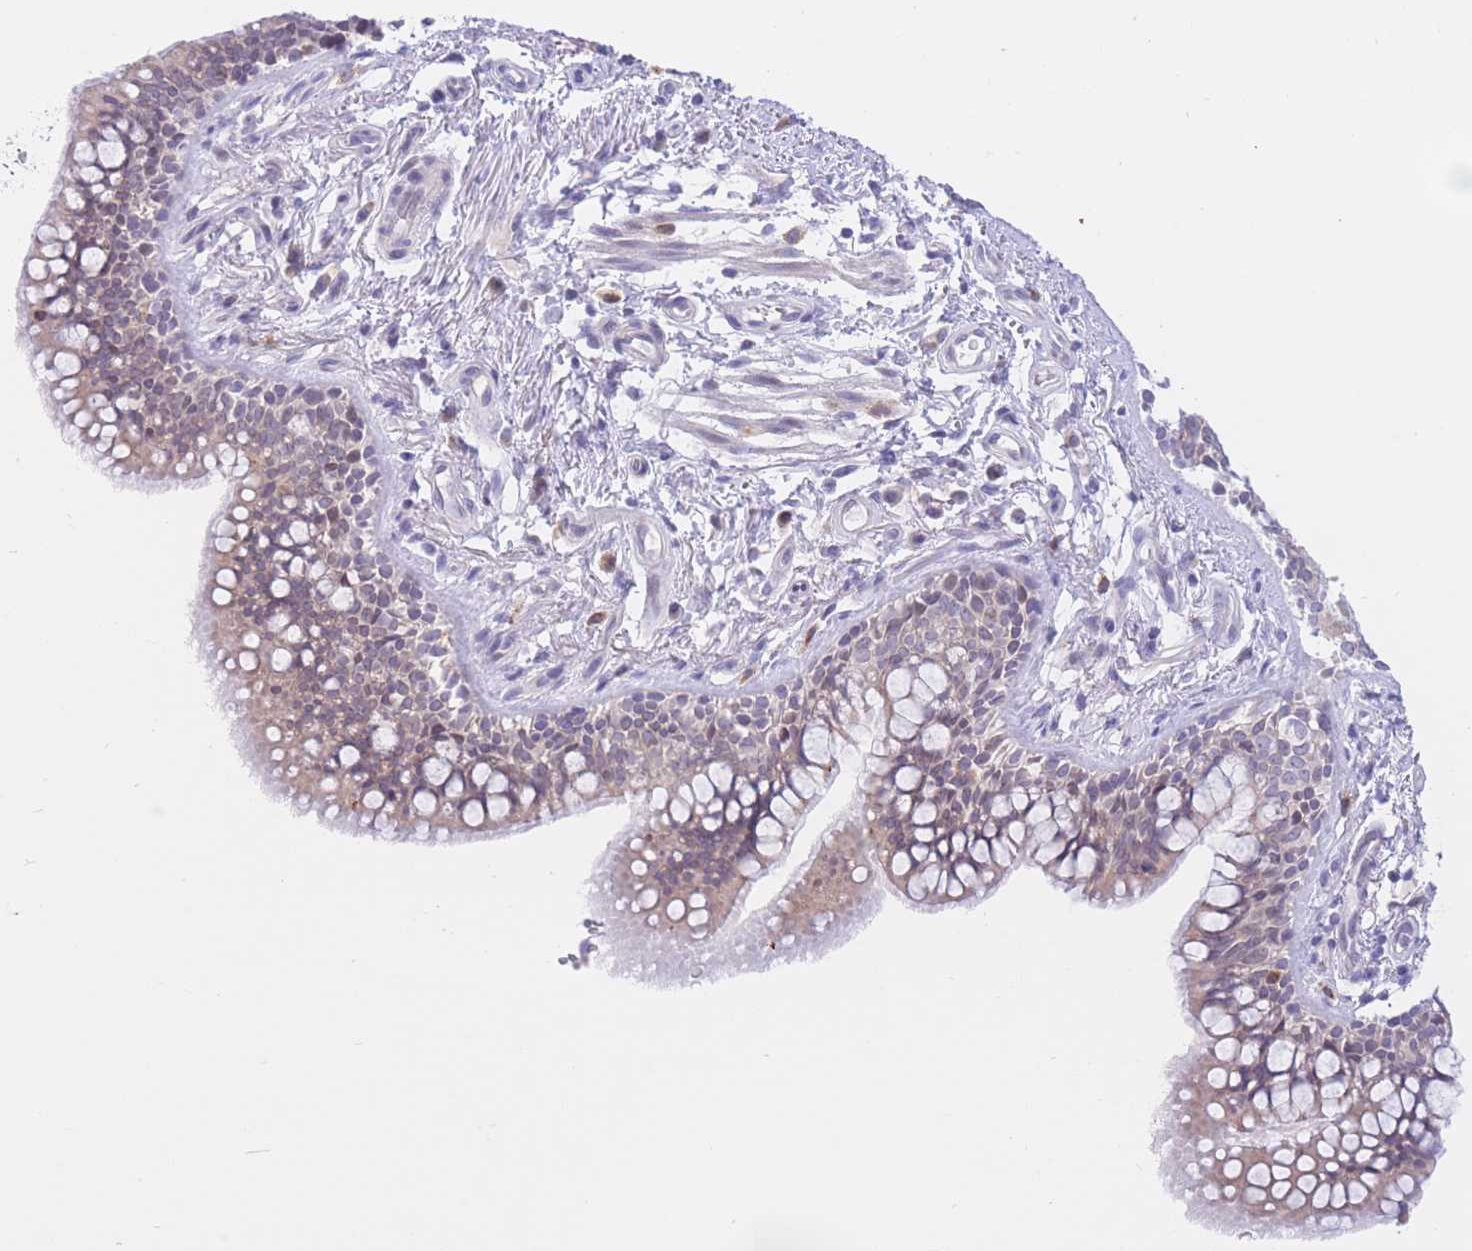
{"staining": {"intensity": "weak", "quantity": "<25%", "location": "cytoplasmic/membranous"}, "tissue": "bronchus", "cell_type": "Respiratory epithelial cells", "image_type": "normal", "snomed": [{"axis": "morphology", "description": "Normal tissue, NOS"}, {"axis": "morphology", "description": "Neoplasm, uncertain whether benign or malignant"}, {"axis": "topography", "description": "Bronchus"}, {"axis": "topography", "description": "Lung"}], "caption": "Unremarkable bronchus was stained to show a protein in brown. There is no significant staining in respiratory epithelial cells.", "gene": "RPL39L", "patient": {"sex": "male", "age": 55}}